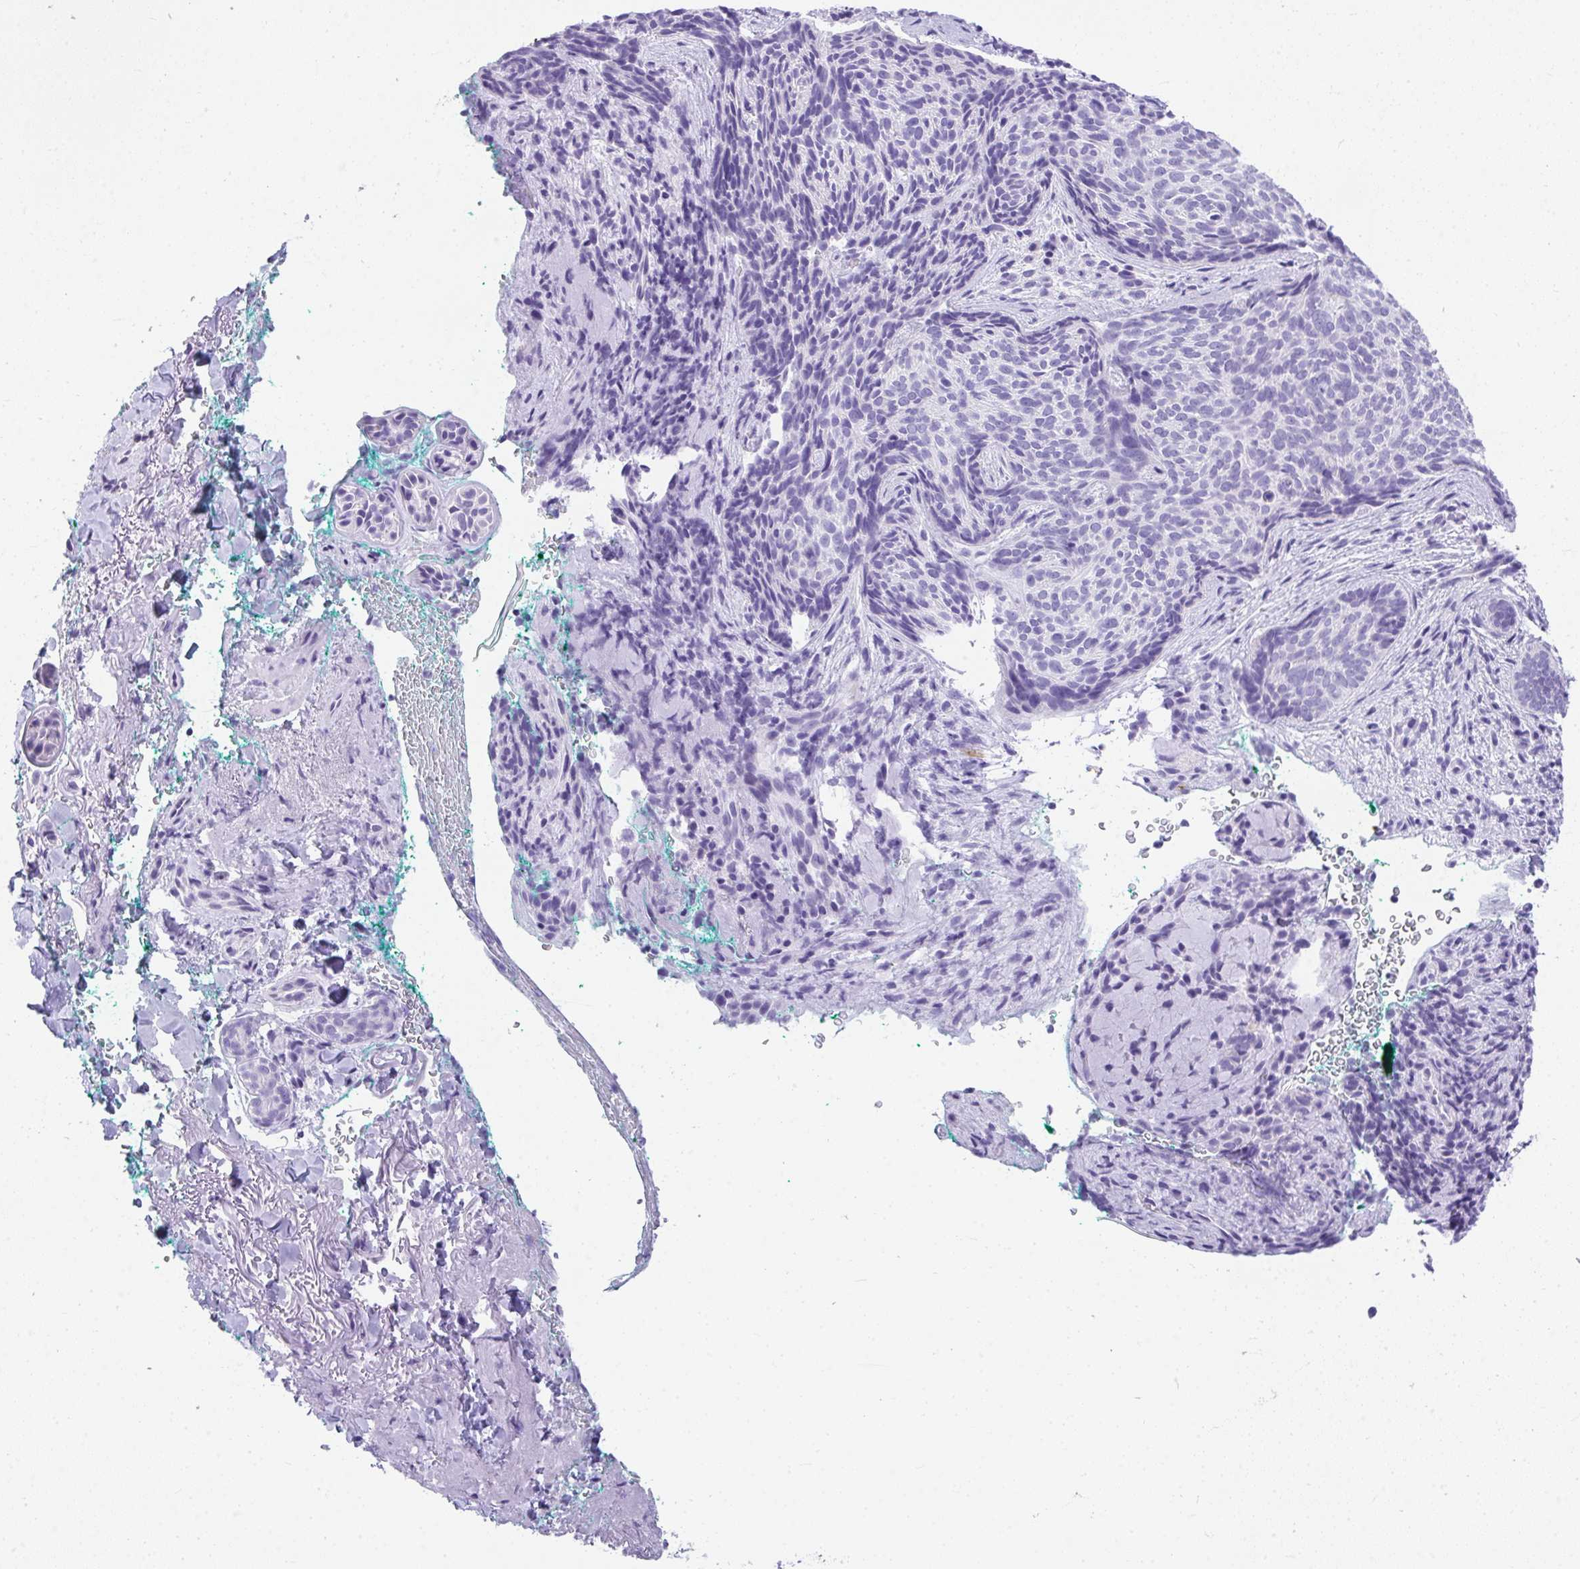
{"staining": {"intensity": "negative", "quantity": "none", "location": "none"}, "tissue": "skin cancer", "cell_type": "Tumor cells", "image_type": "cancer", "snomed": [{"axis": "morphology", "description": "Basal cell carcinoma"}, {"axis": "topography", "description": "Skin"}, {"axis": "topography", "description": "Skin of head"}], "caption": "Tumor cells show no significant protein positivity in skin cancer (basal cell carcinoma).", "gene": "AVIL", "patient": {"sex": "female", "age": 92}}